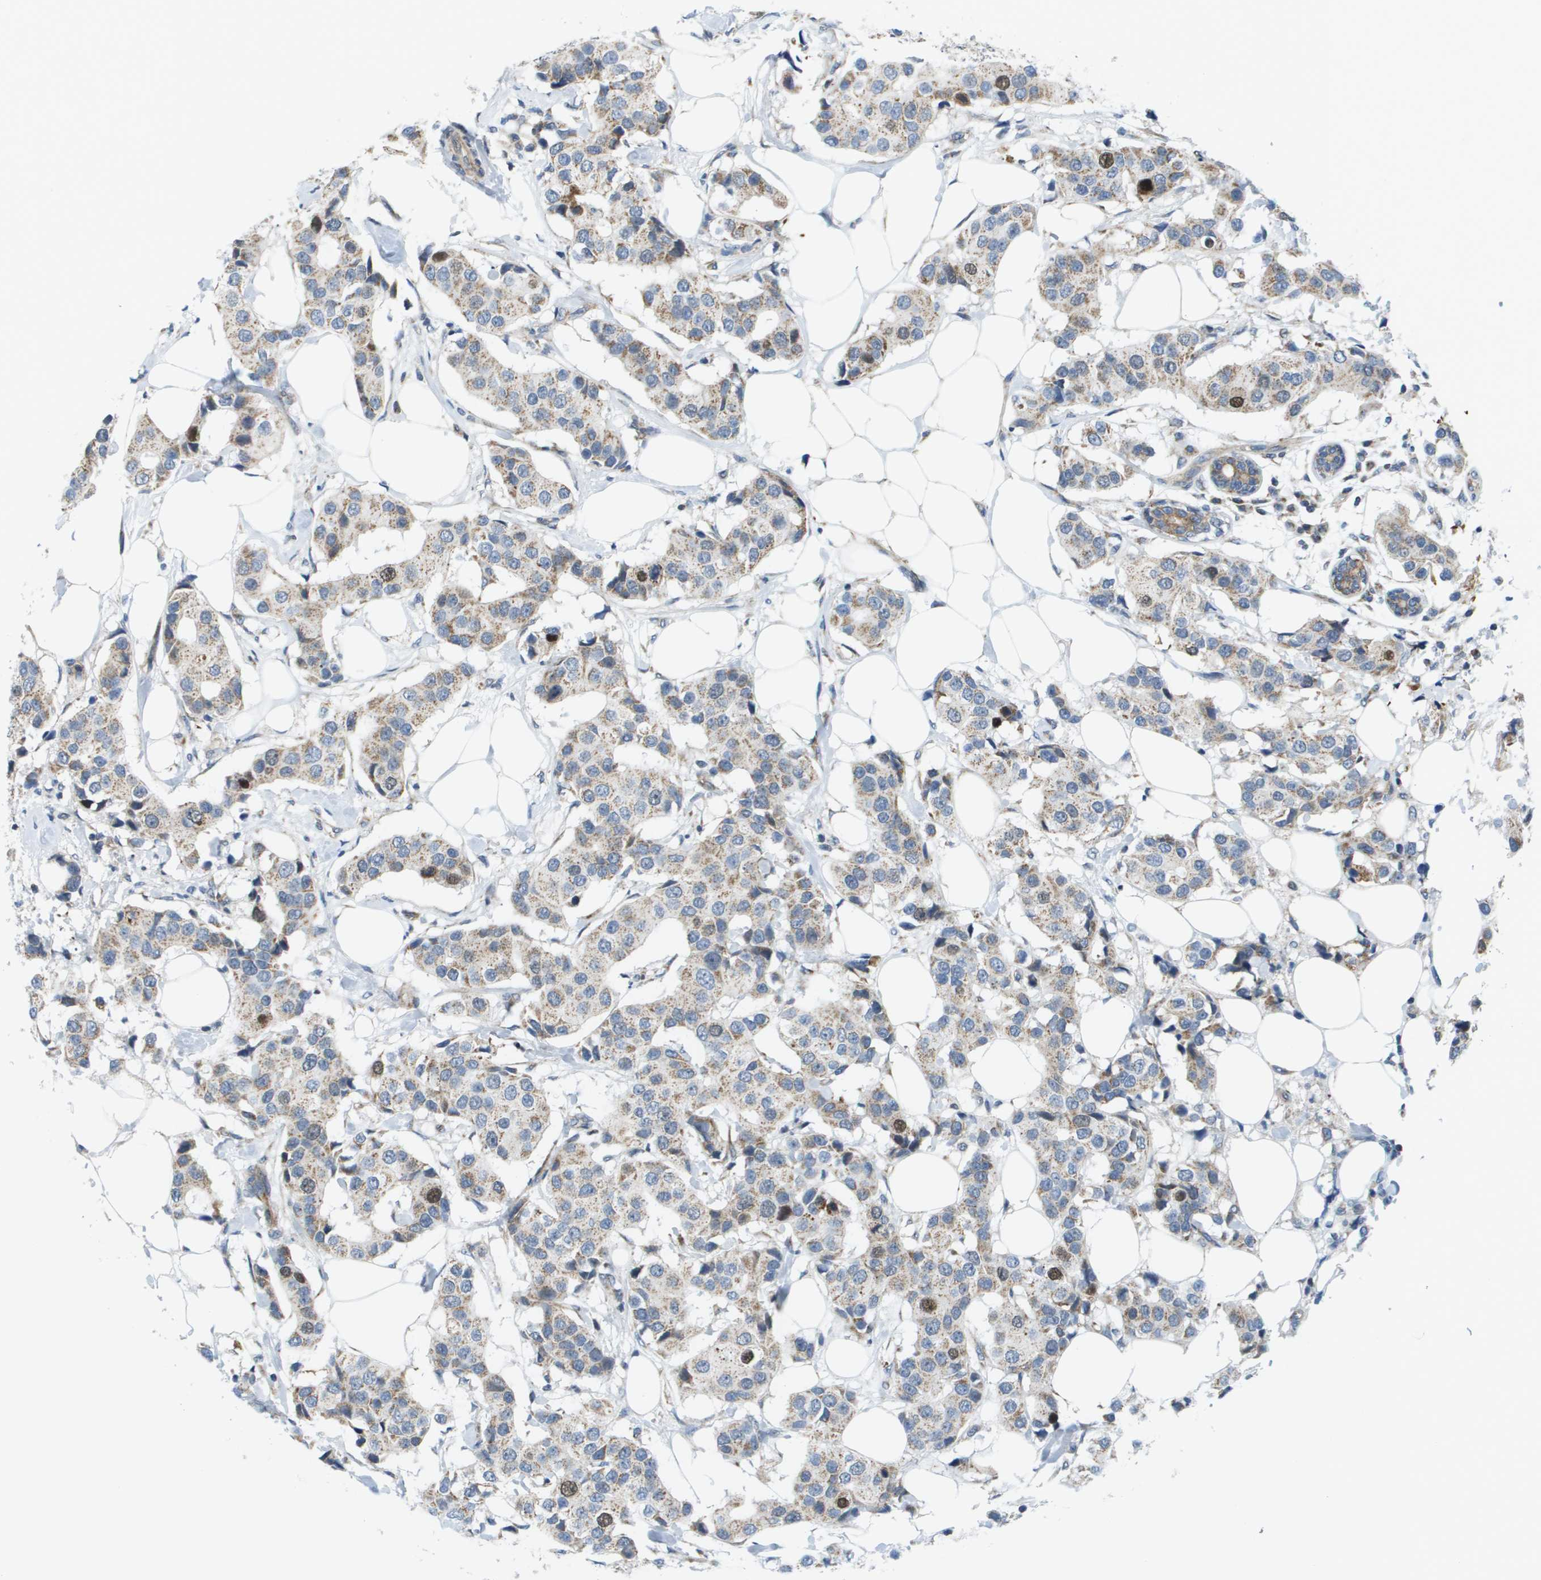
{"staining": {"intensity": "weak", "quantity": ">75%", "location": "cytoplasmic/membranous"}, "tissue": "breast cancer", "cell_type": "Tumor cells", "image_type": "cancer", "snomed": [{"axis": "morphology", "description": "Normal tissue, NOS"}, {"axis": "morphology", "description": "Duct carcinoma"}, {"axis": "topography", "description": "Breast"}], "caption": "Tumor cells demonstrate low levels of weak cytoplasmic/membranous positivity in approximately >75% of cells in intraductal carcinoma (breast). Ihc stains the protein in brown and the nuclei are stained blue.", "gene": "KRT23", "patient": {"sex": "female", "age": 39}}